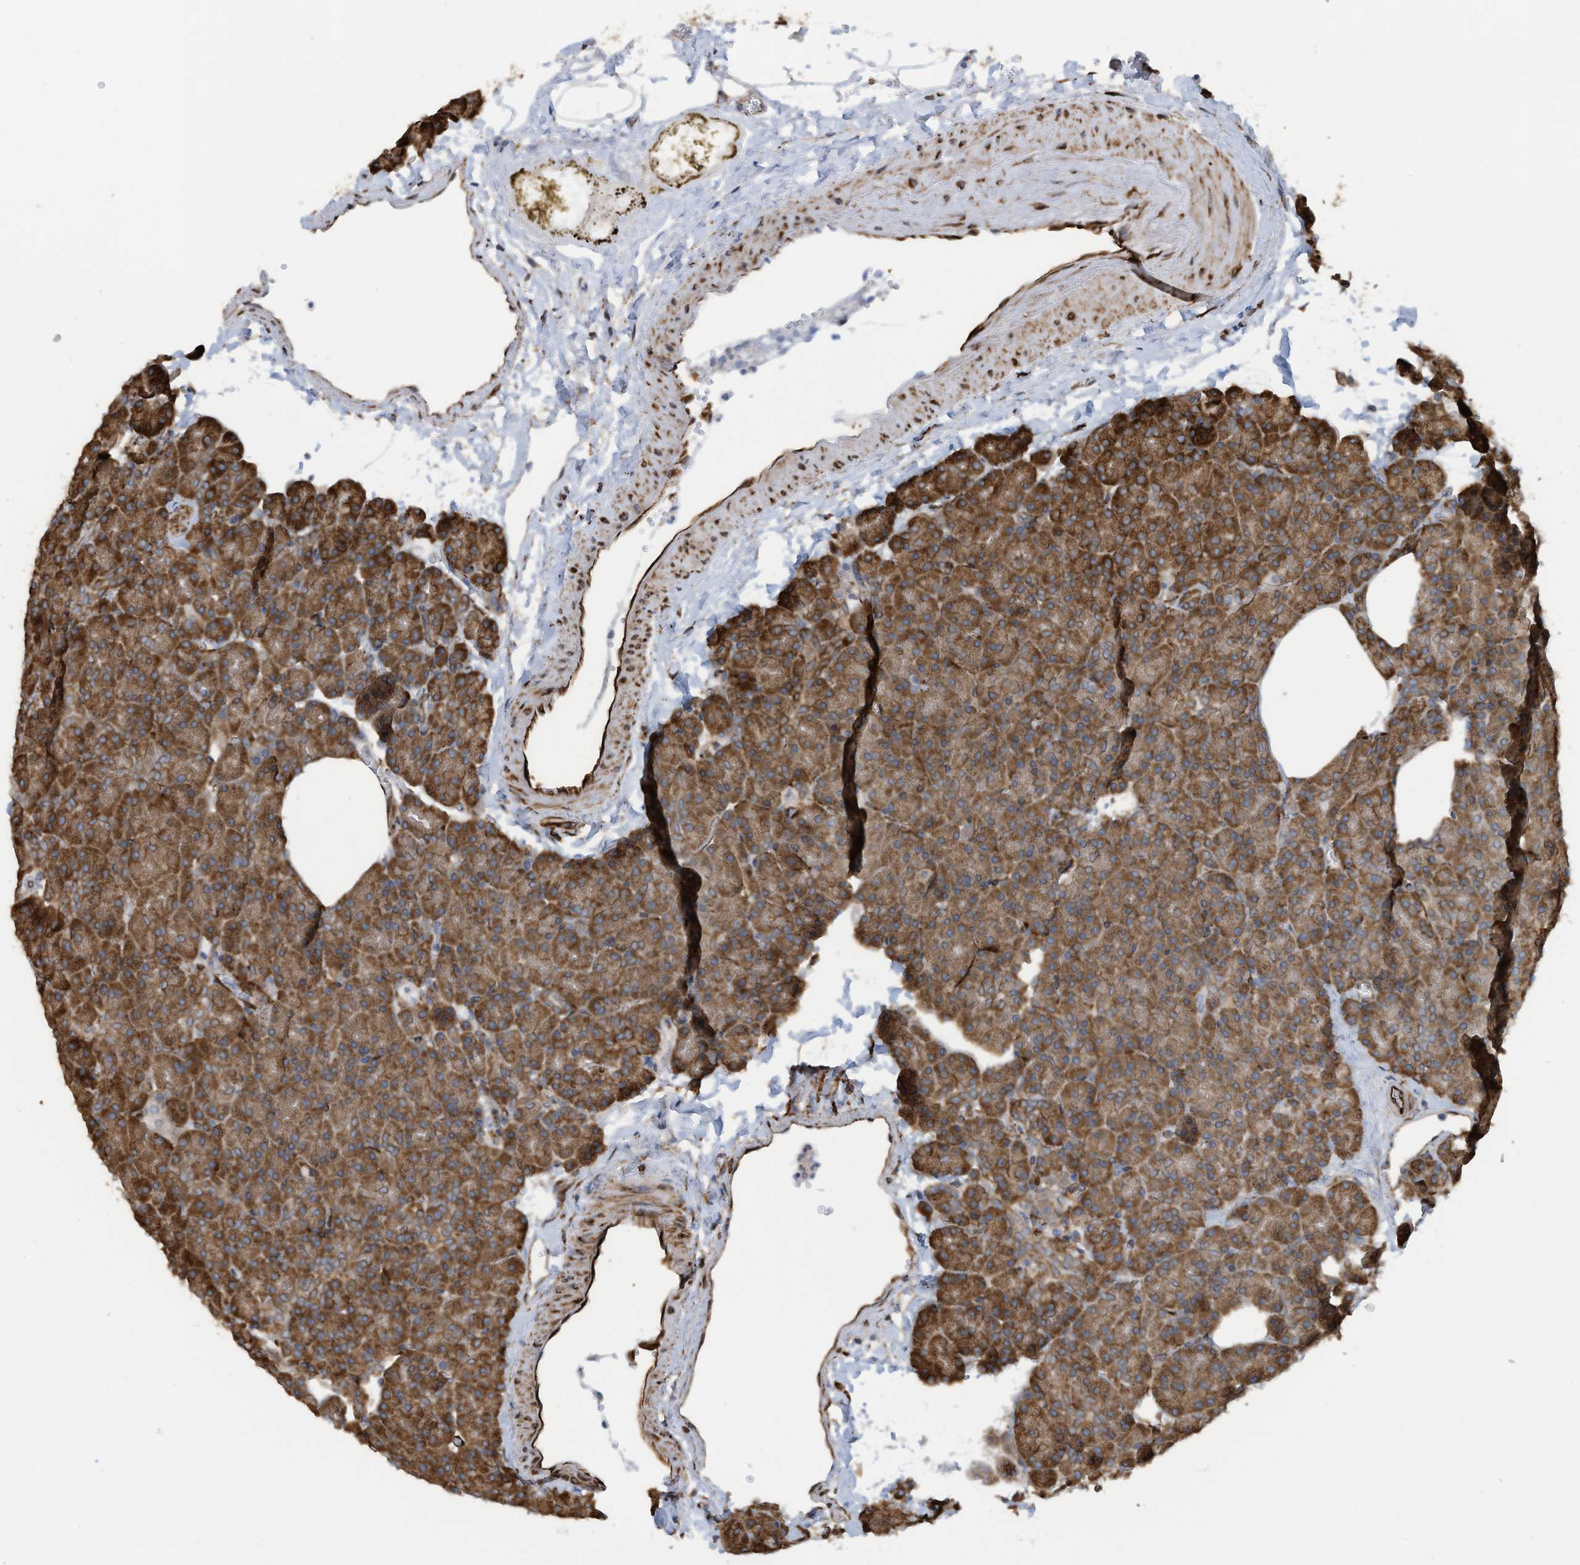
{"staining": {"intensity": "moderate", "quantity": ">75%", "location": "cytoplasmic/membranous"}, "tissue": "pancreas", "cell_type": "Exocrine glandular cells", "image_type": "normal", "snomed": [{"axis": "morphology", "description": "Normal tissue, NOS"}, {"axis": "morphology", "description": "Carcinoid, malignant, NOS"}, {"axis": "topography", "description": "Pancreas"}], "caption": "Pancreas stained for a protein (brown) displays moderate cytoplasmic/membranous positive expression in approximately >75% of exocrine glandular cells.", "gene": "ZBTB45", "patient": {"sex": "female", "age": 35}}